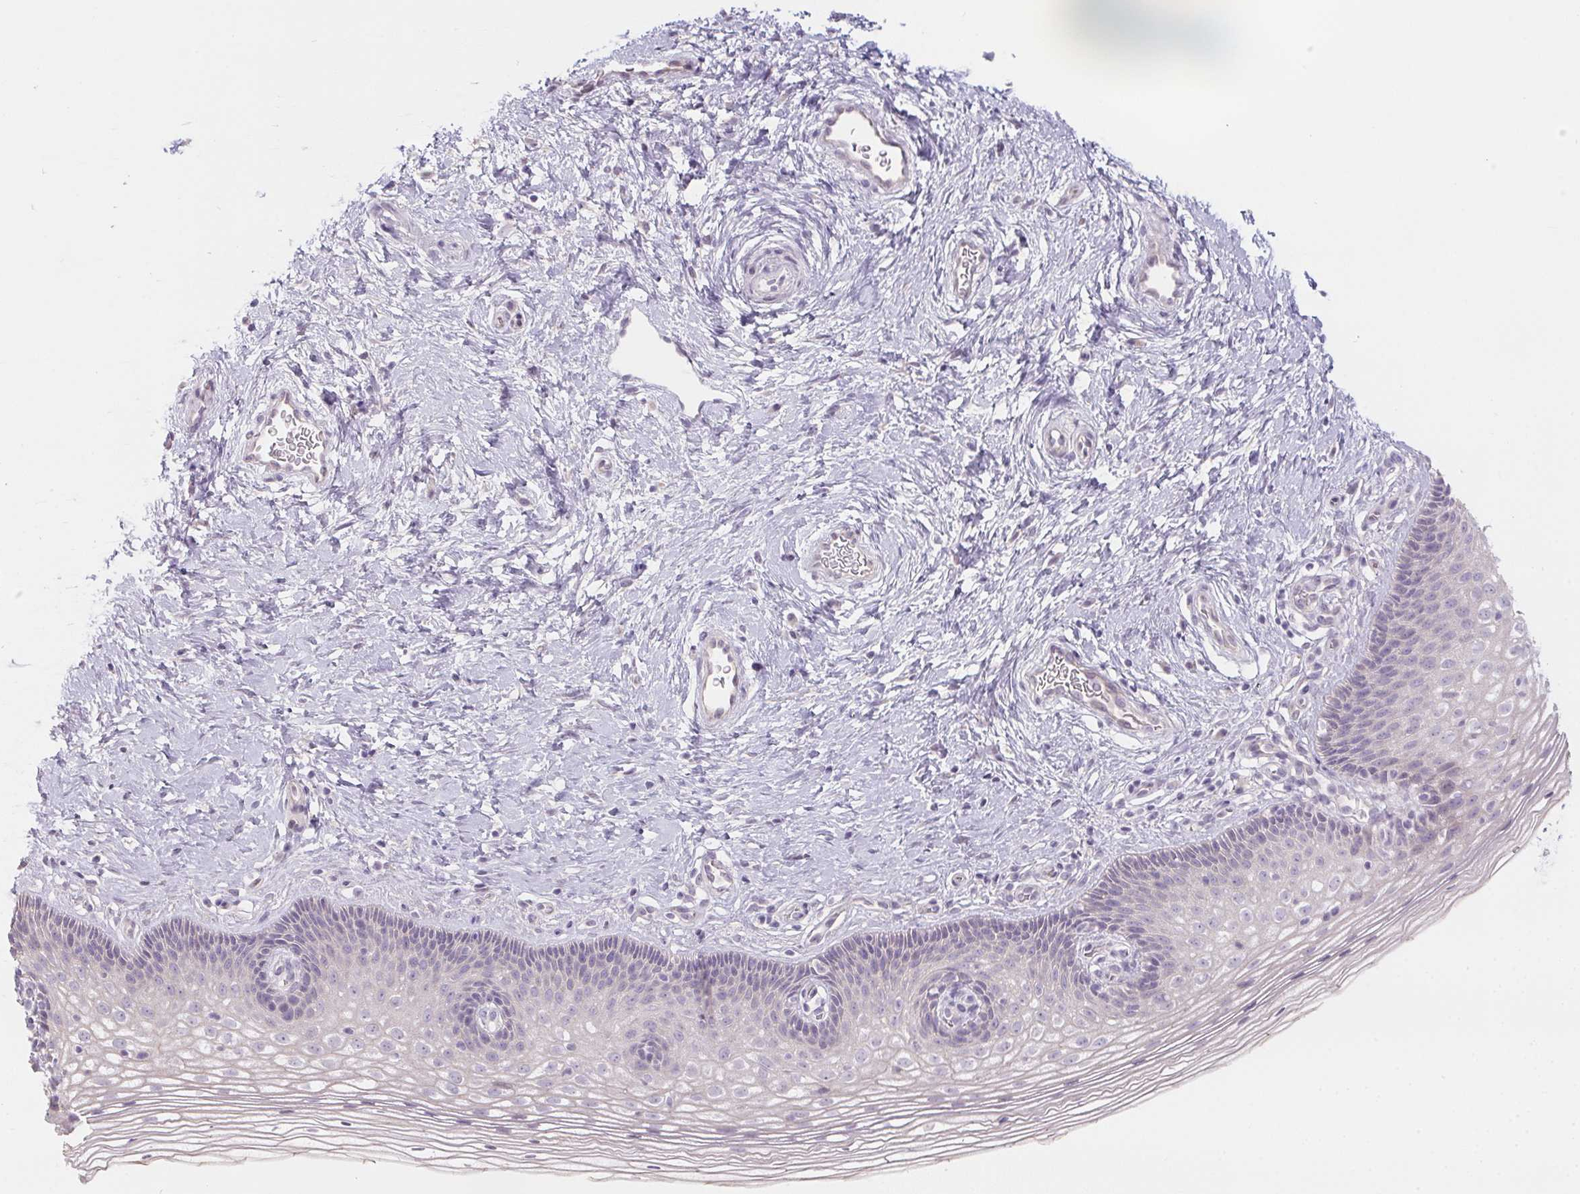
{"staining": {"intensity": "negative", "quantity": "none", "location": "none"}, "tissue": "cervix", "cell_type": "Glandular cells", "image_type": "normal", "snomed": [{"axis": "morphology", "description": "Normal tissue, NOS"}, {"axis": "topography", "description": "Cervix"}], "caption": "Immunohistochemistry photomicrograph of unremarkable cervix: cervix stained with DAB (3,3'-diaminobenzidine) reveals no significant protein expression in glandular cells. The staining was performed using DAB to visualize the protein expression in brown, while the nuclei were stained in blue with hematoxylin (Magnification: 20x).", "gene": "CTCFL", "patient": {"sex": "female", "age": 34}}